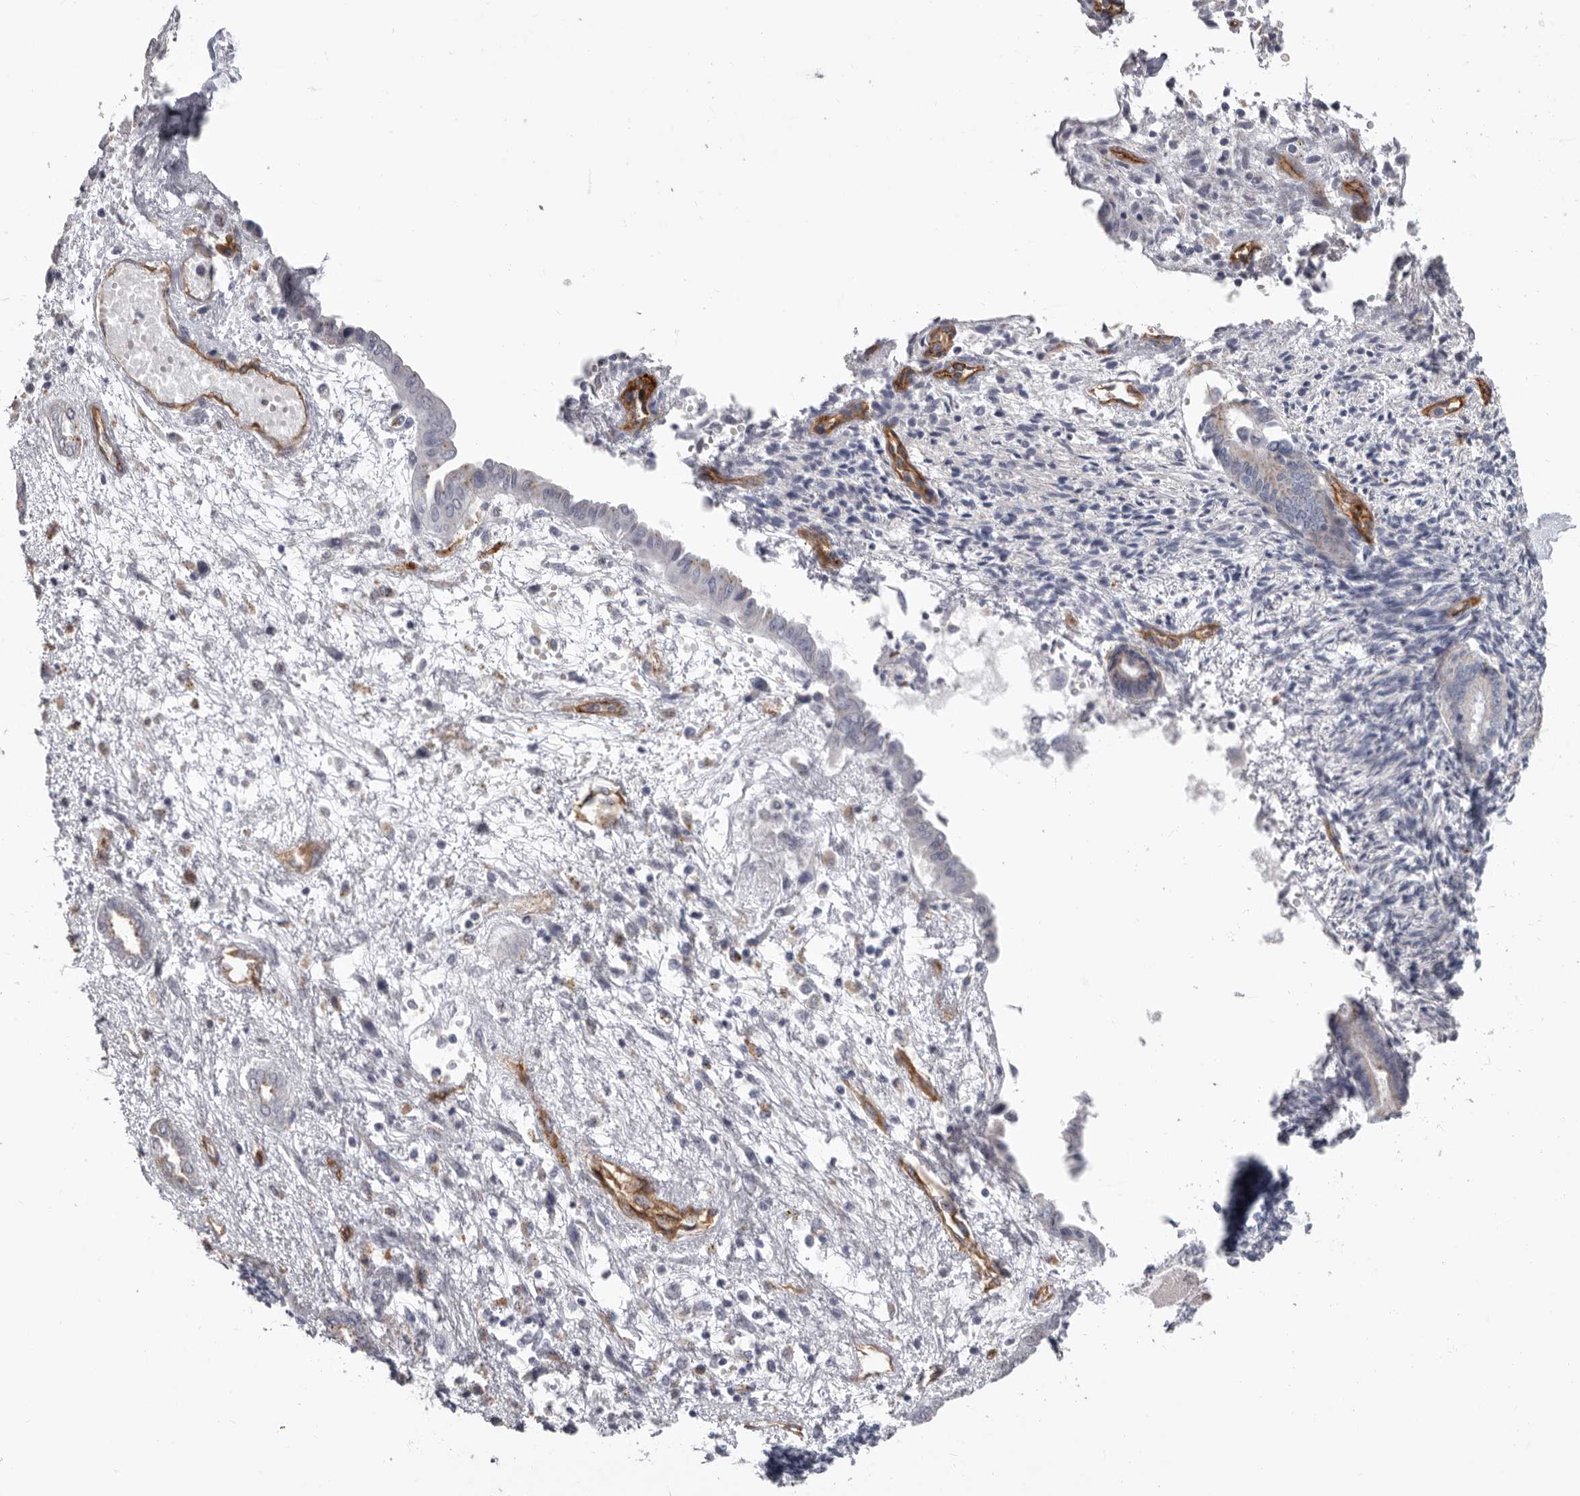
{"staining": {"intensity": "negative", "quantity": "none", "location": "none"}, "tissue": "endometrium", "cell_type": "Cells in endometrial stroma", "image_type": "normal", "snomed": [{"axis": "morphology", "description": "Normal tissue, NOS"}, {"axis": "topography", "description": "Endometrium"}], "caption": "Immunohistochemistry (IHC) image of benign human endometrium stained for a protein (brown), which reveals no positivity in cells in endometrial stroma.", "gene": "ADGRL4", "patient": {"sex": "female", "age": 56}}